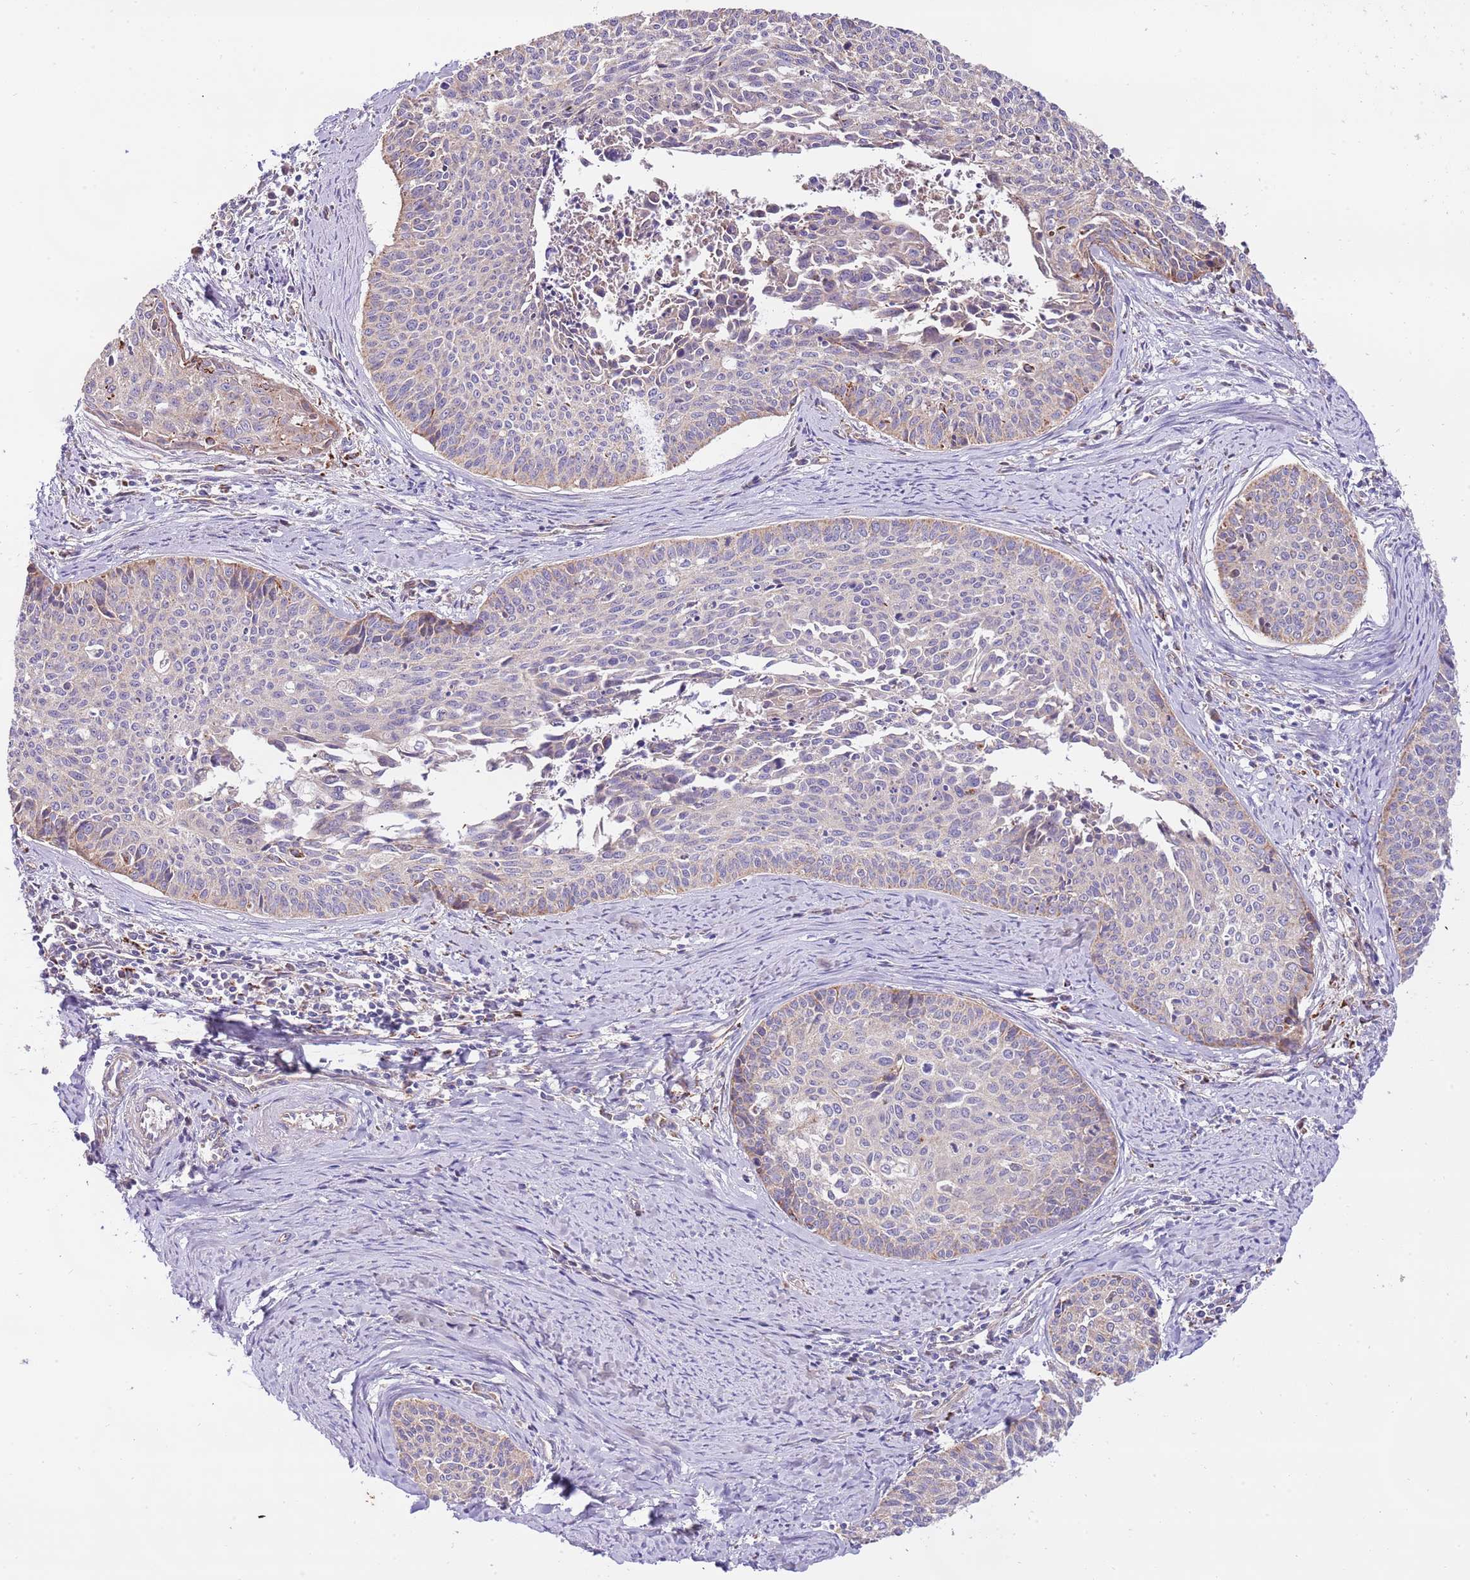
{"staining": {"intensity": "weak", "quantity": "<25%", "location": "cytoplasmic/membranous"}, "tissue": "cervical cancer", "cell_type": "Tumor cells", "image_type": "cancer", "snomed": [{"axis": "morphology", "description": "Squamous cell carcinoma, NOS"}, {"axis": "topography", "description": "Cervix"}], "caption": "High magnification brightfield microscopy of cervical cancer (squamous cell carcinoma) stained with DAB (brown) and counterstained with hematoxylin (blue): tumor cells show no significant positivity.", "gene": "DOCK6", "patient": {"sex": "female", "age": 55}}